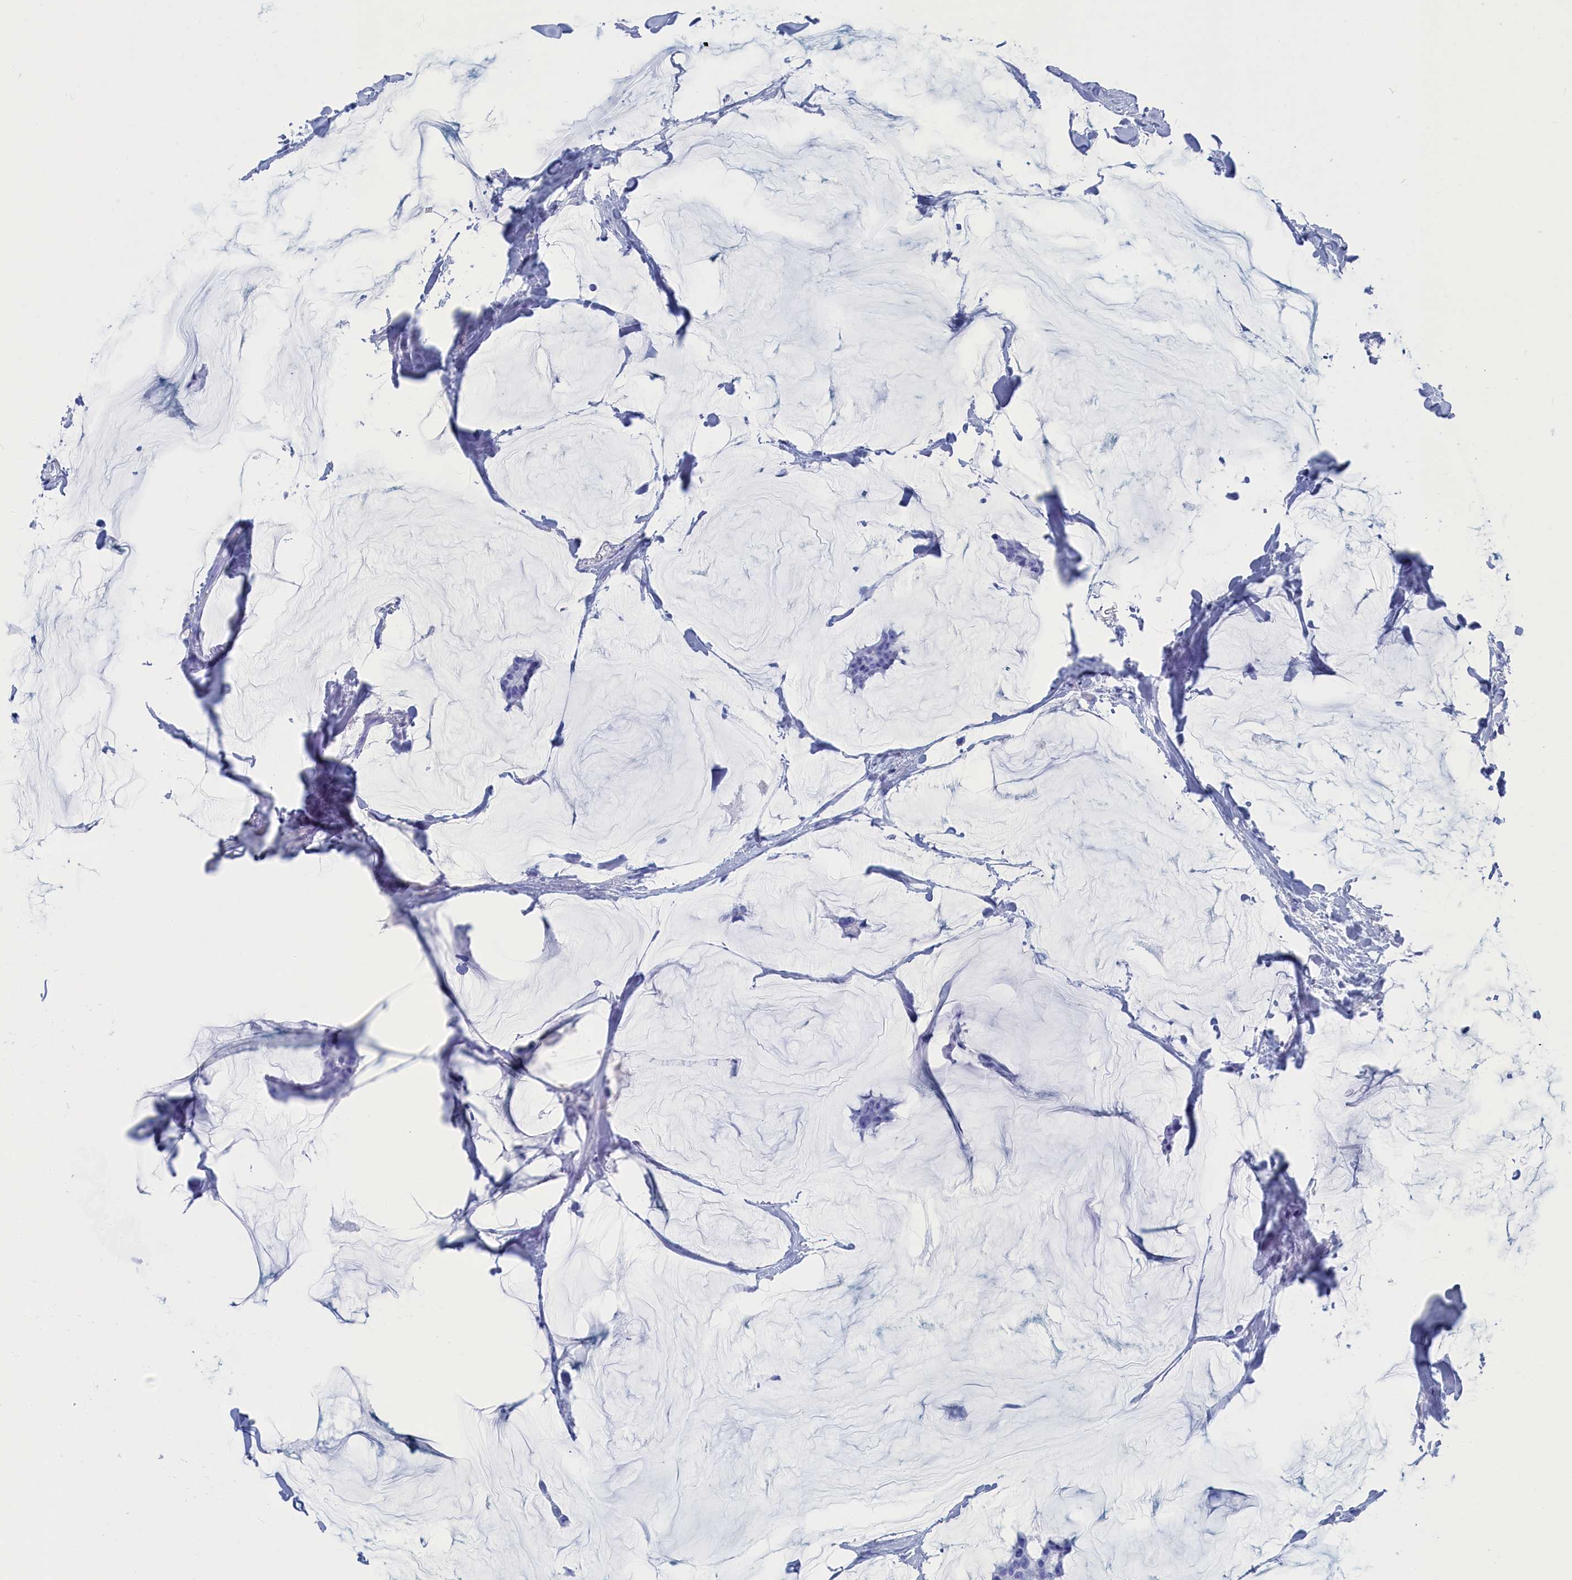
{"staining": {"intensity": "negative", "quantity": "none", "location": "none"}, "tissue": "breast cancer", "cell_type": "Tumor cells", "image_type": "cancer", "snomed": [{"axis": "morphology", "description": "Duct carcinoma"}, {"axis": "topography", "description": "Breast"}], "caption": "The histopathology image shows no significant expression in tumor cells of breast cancer (infiltrating ductal carcinoma). Brightfield microscopy of IHC stained with DAB (brown) and hematoxylin (blue), captured at high magnification.", "gene": "CEND1", "patient": {"sex": "female", "age": 93}}